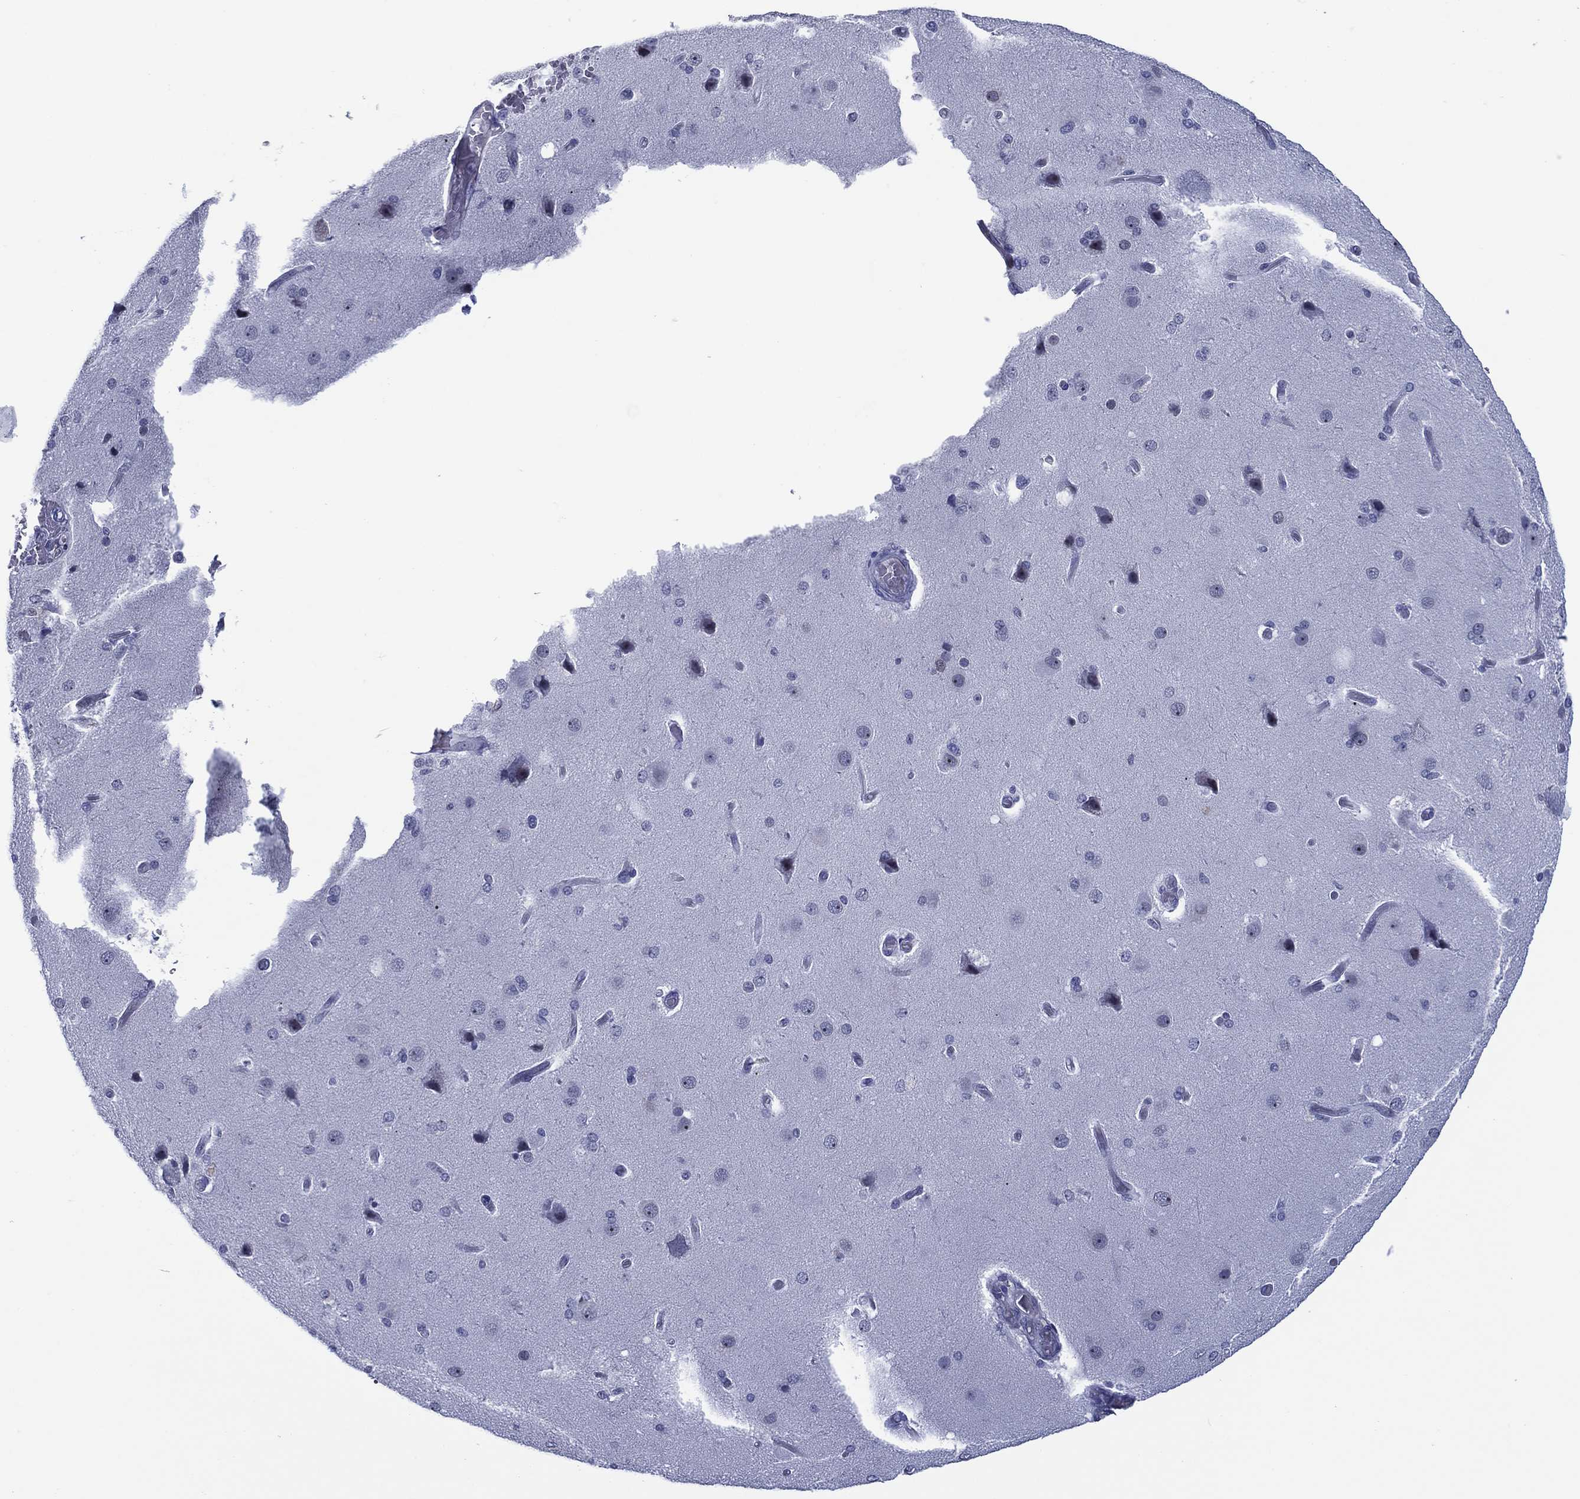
{"staining": {"intensity": "negative", "quantity": "none", "location": "none"}, "tissue": "cerebral cortex", "cell_type": "Endothelial cells", "image_type": "normal", "snomed": [{"axis": "morphology", "description": "Normal tissue, NOS"}, {"axis": "morphology", "description": "Glioma, malignant, High grade"}, {"axis": "topography", "description": "Cerebral cortex"}], "caption": "This histopathology image is of normal cerebral cortex stained with immunohistochemistry to label a protein in brown with the nuclei are counter-stained blue. There is no positivity in endothelial cells. (Brightfield microscopy of DAB (3,3'-diaminobenzidine) immunohistochemistry (IHC) at high magnification).", "gene": "GATA6", "patient": {"sex": "male", "age": 77}}